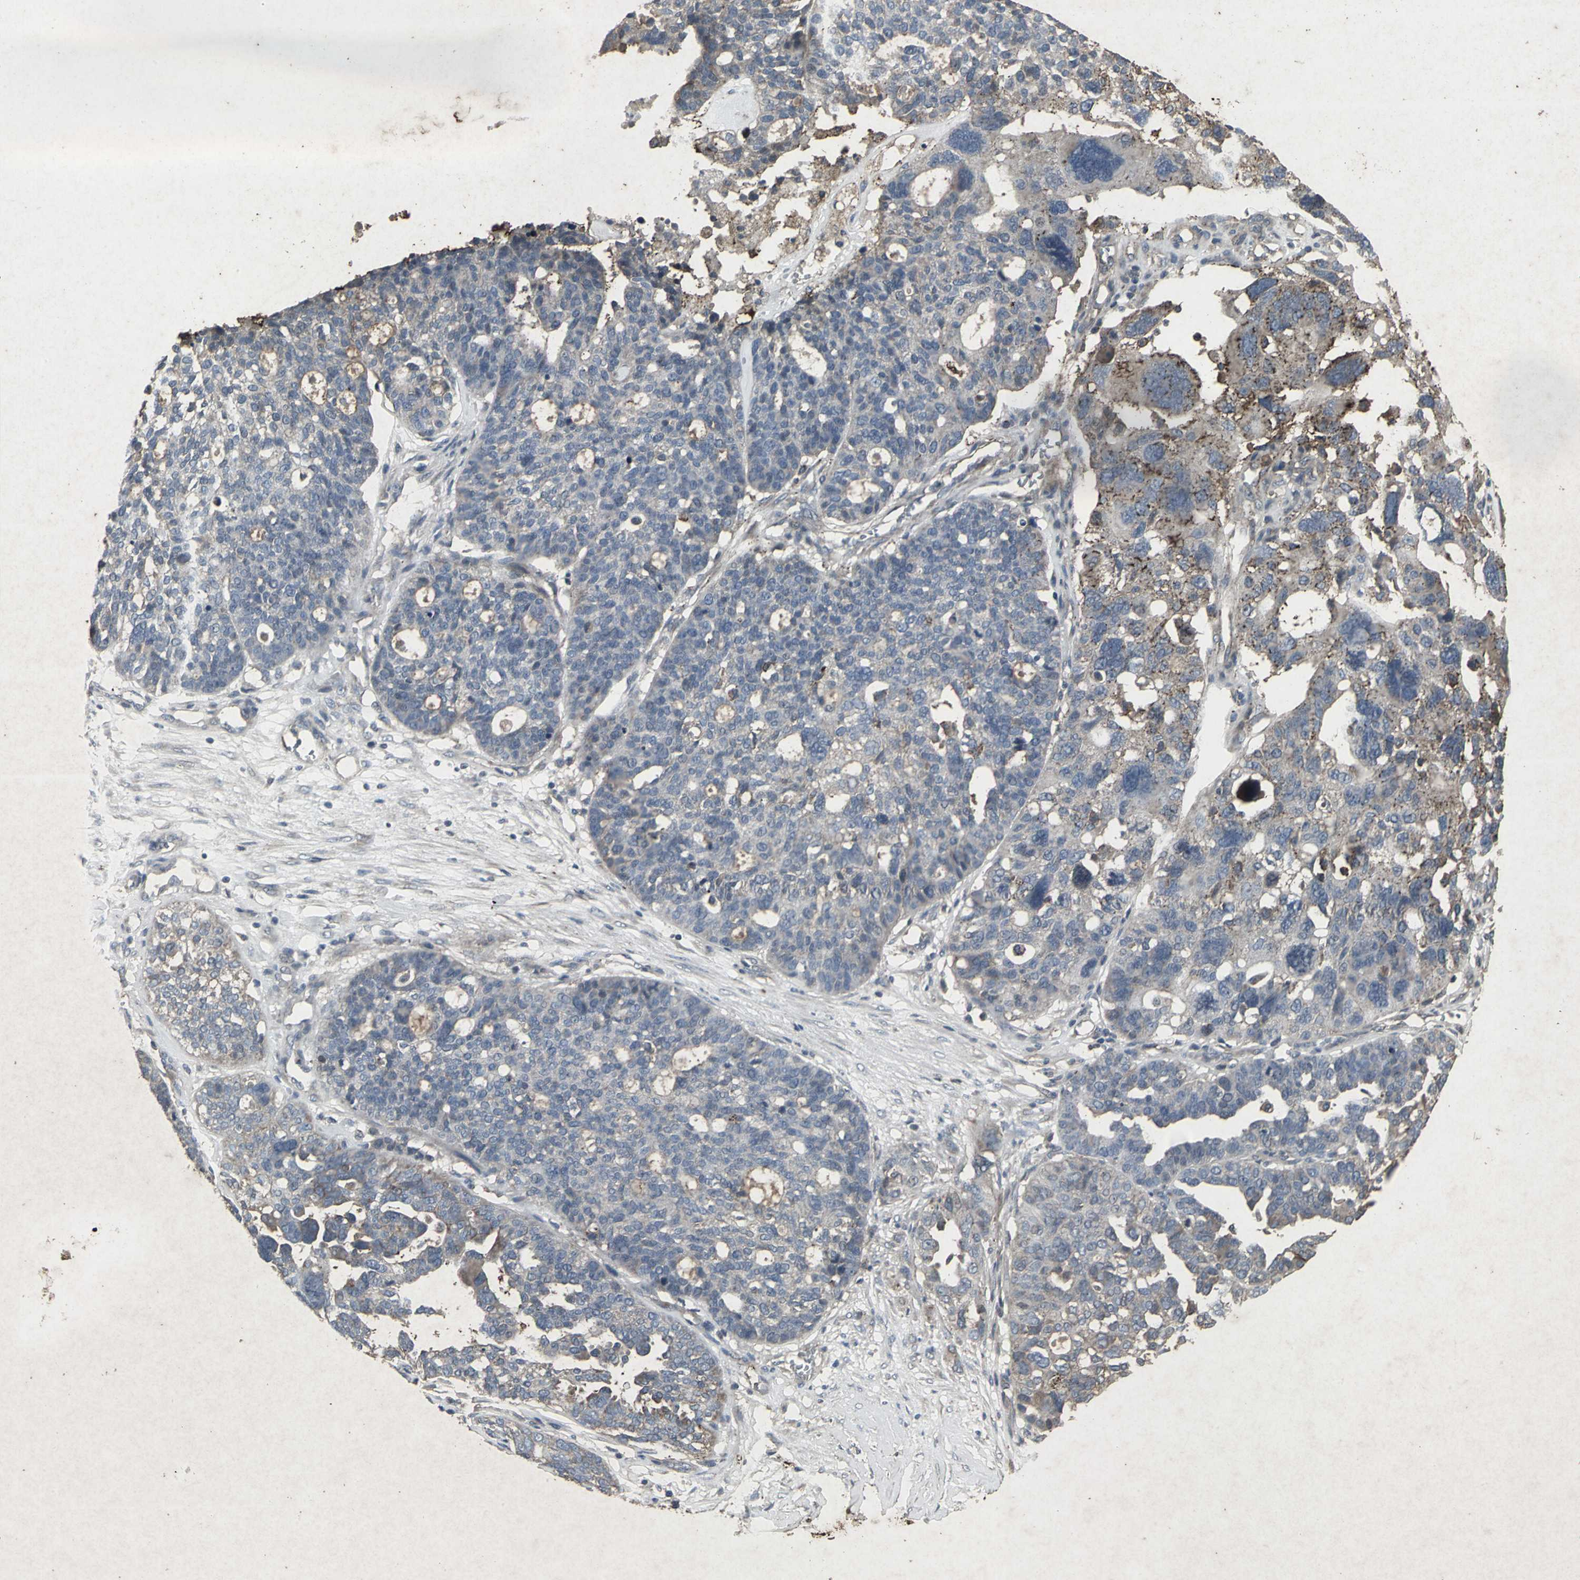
{"staining": {"intensity": "weak", "quantity": "25%-75%", "location": "cytoplasmic/membranous"}, "tissue": "ovarian cancer", "cell_type": "Tumor cells", "image_type": "cancer", "snomed": [{"axis": "morphology", "description": "Cystadenocarcinoma, serous, NOS"}, {"axis": "topography", "description": "Ovary"}], "caption": "High-magnification brightfield microscopy of ovarian cancer stained with DAB (brown) and counterstained with hematoxylin (blue). tumor cells exhibit weak cytoplasmic/membranous expression is appreciated in about25%-75% of cells.", "gene": "CCR9", "patient": {"sex": "female", "age": 59}}